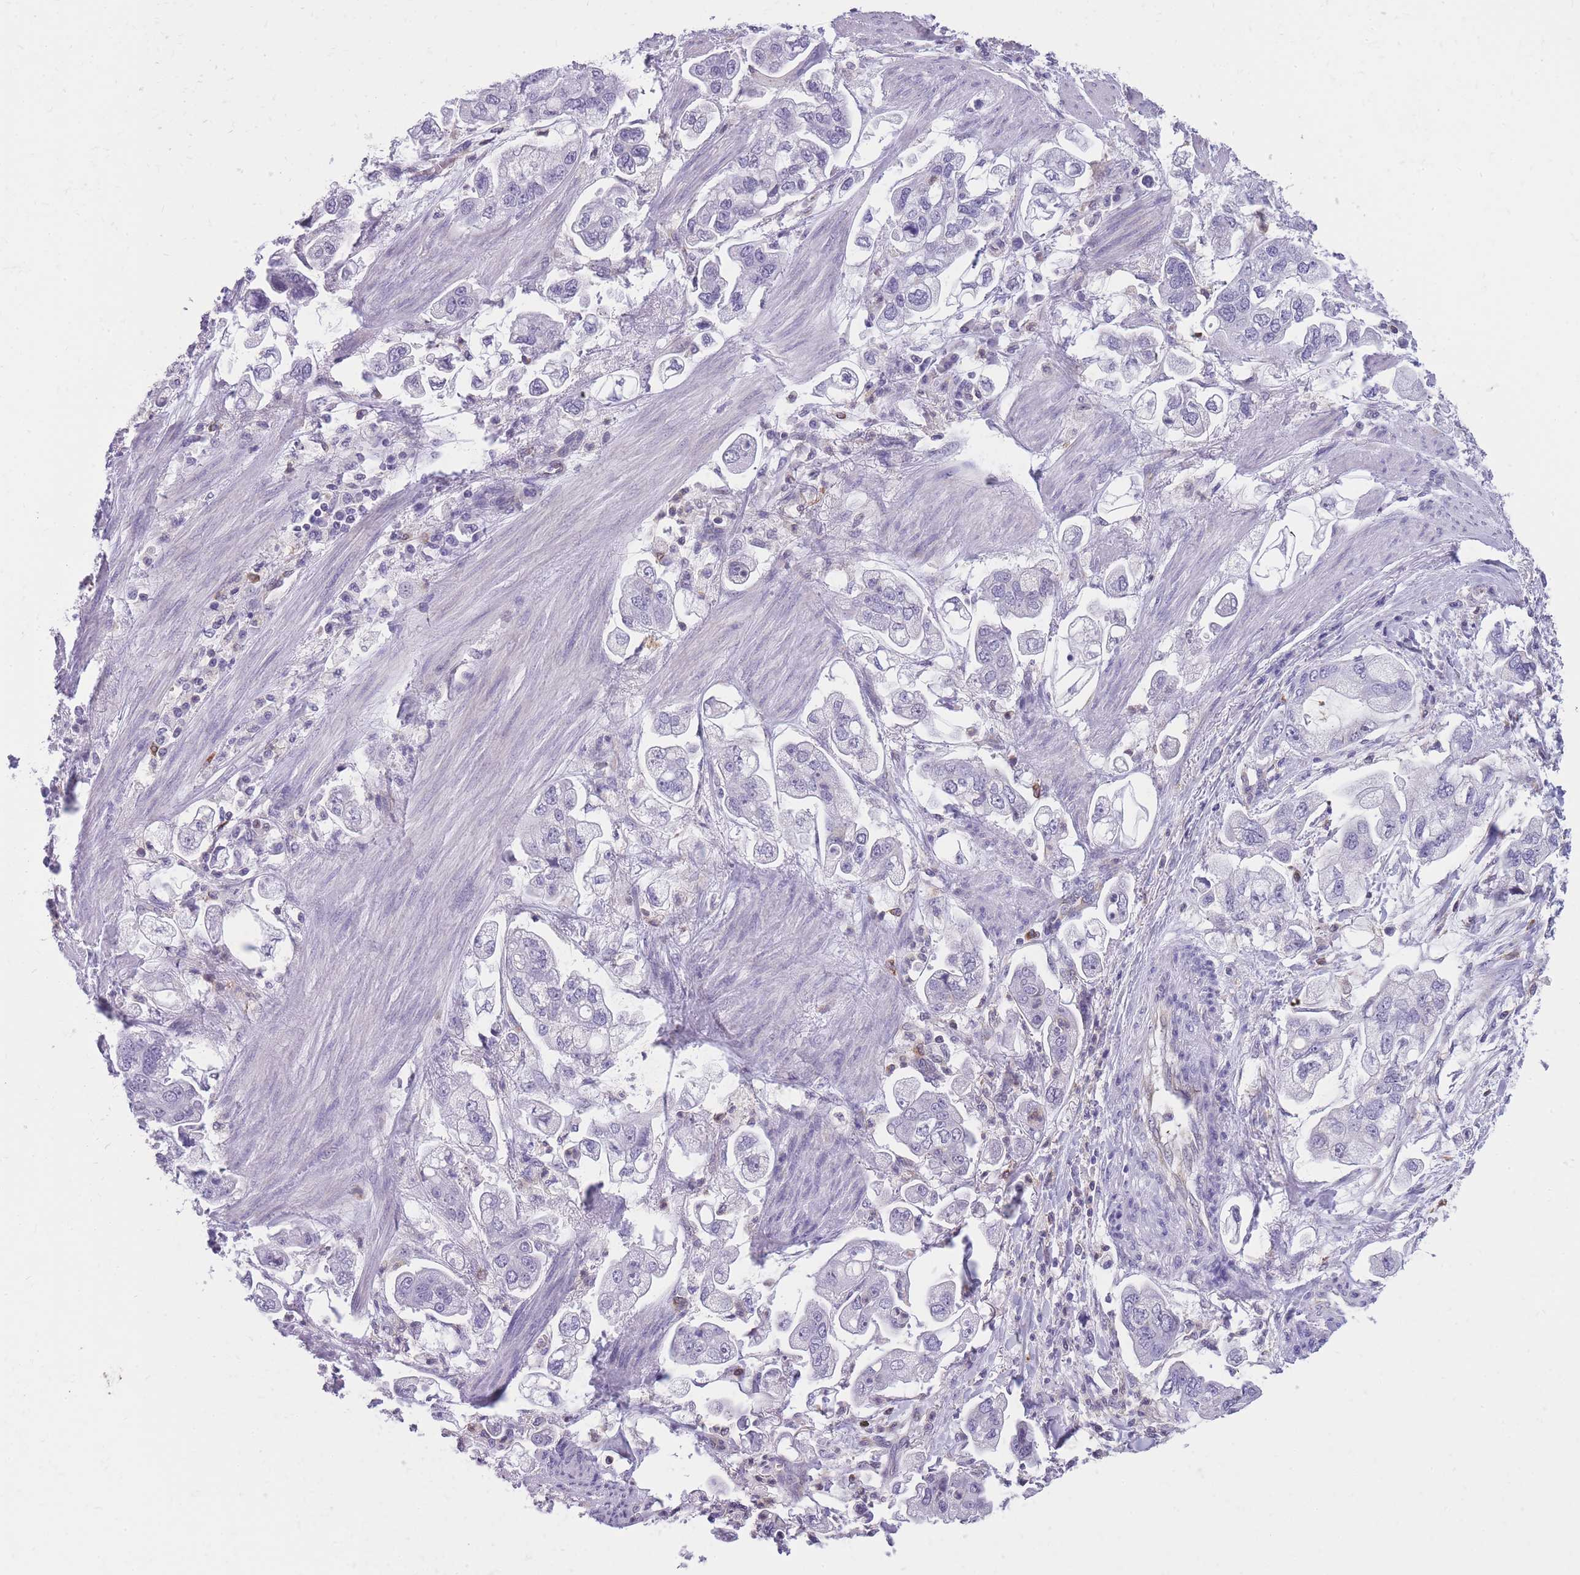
{"staining": {"intensity": "negative", "quantity": "none", "location": "none"}, "tissue": "stomach cancer", "cell_type": "Tumor cells", "image_type": "cancer", "snomed": [{"axis": "morphology", "description": "Adenocarcinoma, NOS"}, {"axis": "topography", "description": "Stomach"}], "caption": "This micrograph is of stomach adenocarcinoma stained with IHC to label a protein in brown with the nuclei are counter-stained blue. There is no expression in tumor cells.", "gene": "ZNF662", "patient": {"sex": "male", "age": 62}}